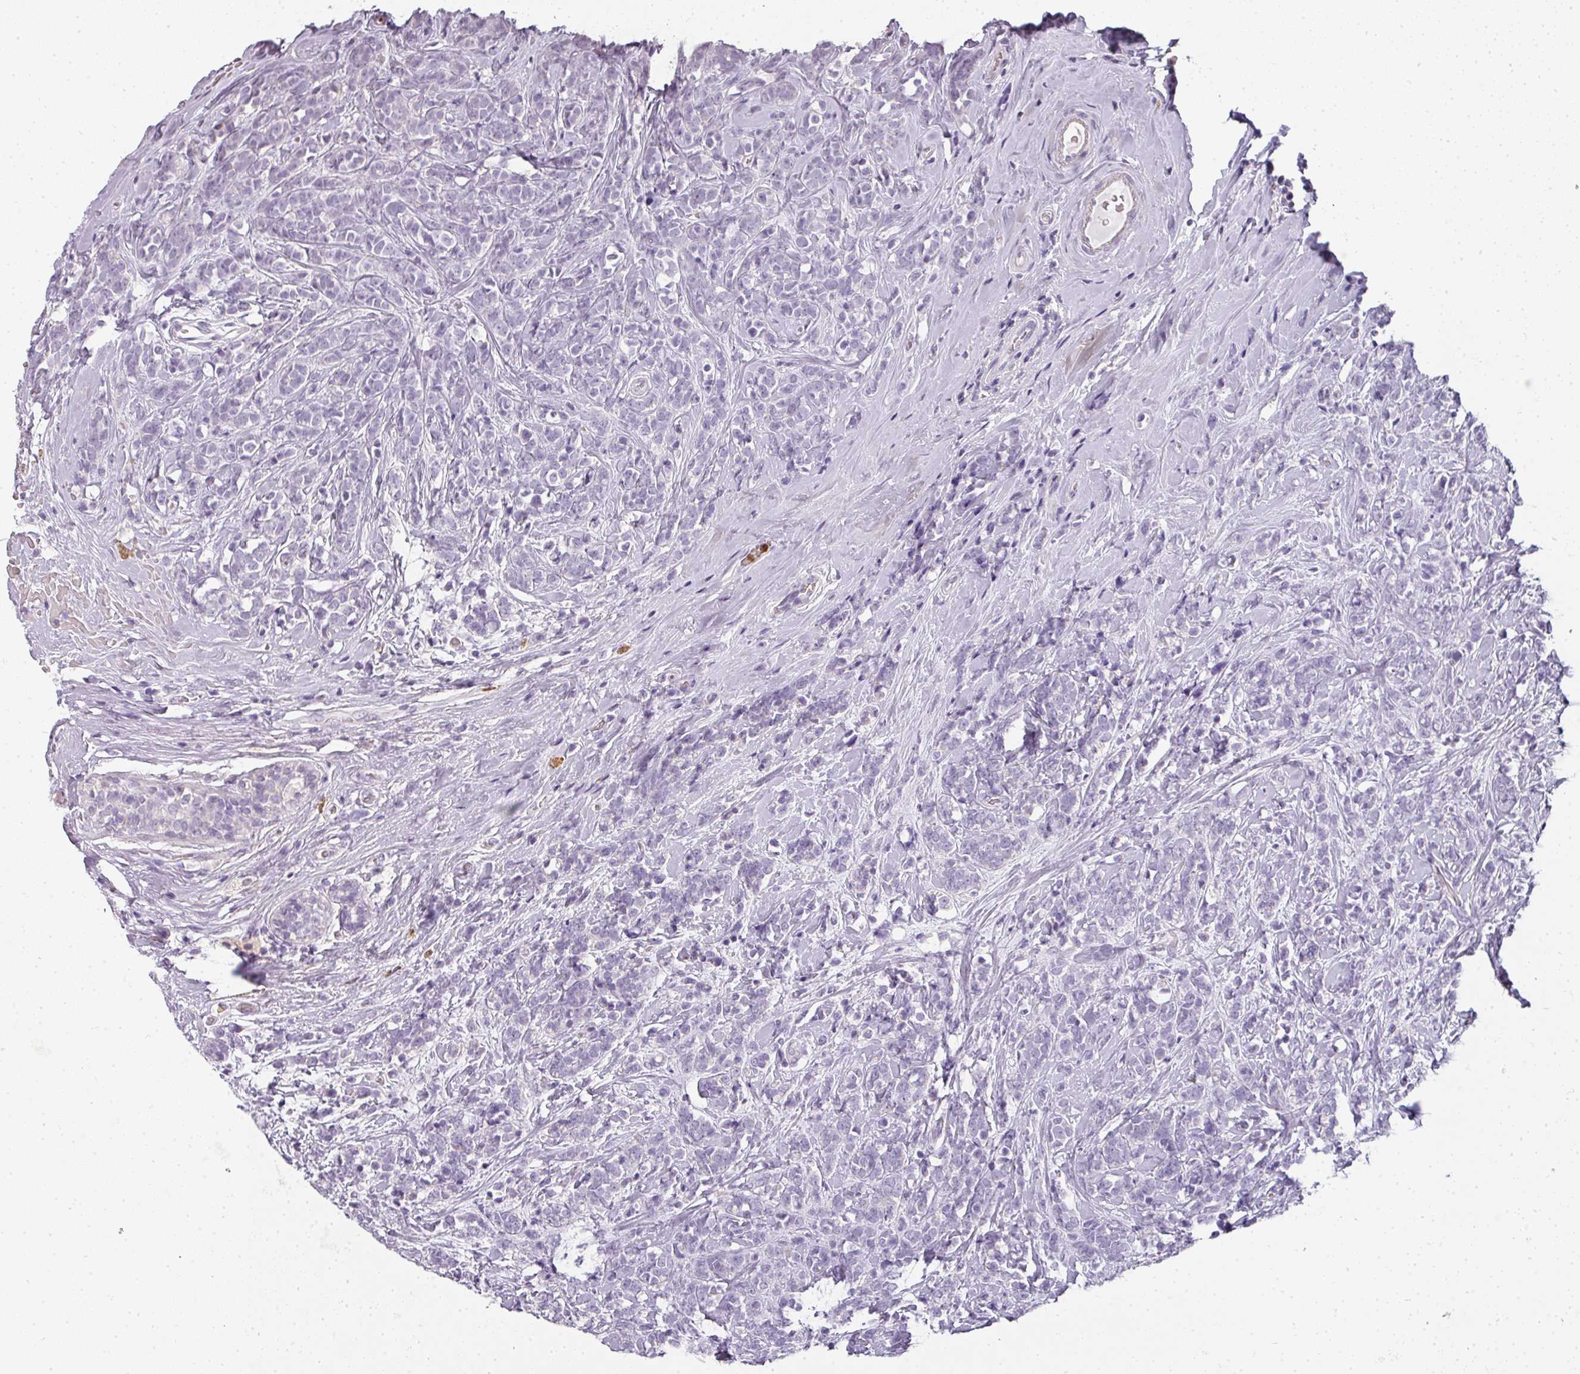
{"staining": {"intensity": "negative", "quantity": "none", "location": "none"}, "tissue": "breast cancer", "cell_type": "Tumor cells", "image_type": "cancer", "snomed": [{"axis": "morphology", "description": "Lobular carcinoma"}, {"axis": "topography", "description": "Breast"}], "caption": "IHC photomicrograph of neoplastic tissue: breast cancer stained with DAB exhibits no significant protein staining in tumor cells. Nuclei are stained in blue.", "gene": "CAMP", "patient": {"sex": "female", "age": 58}}